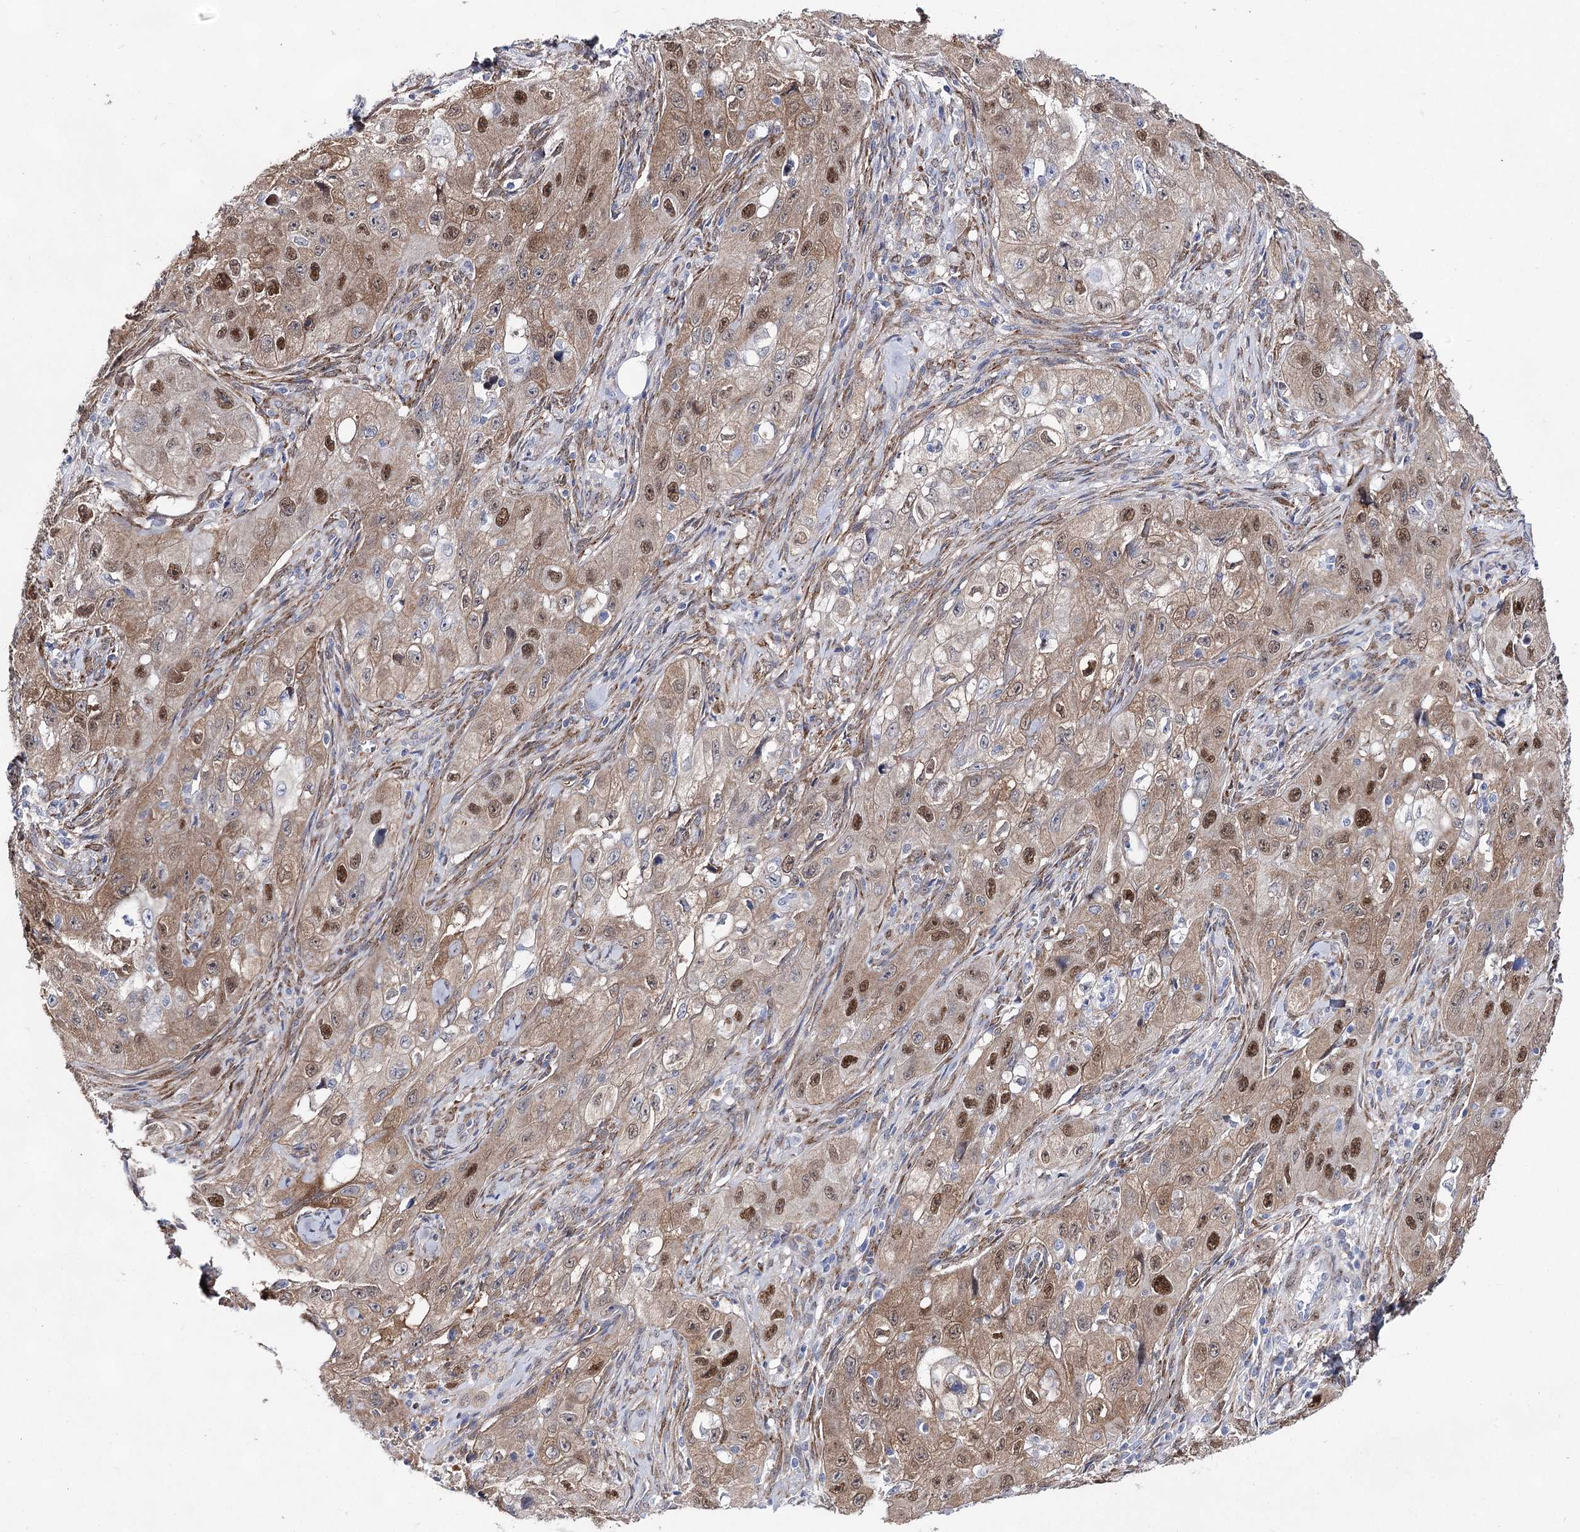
{"staining": {"intensity": "moderate", "quantity": ">75%", "location": "cytoplasmic/membranous,nuclear"}, "tissue": "skin cancer", "cell_type": "Tumor cells", "image_type": "cancer", "snomed": [{"axis": "morphology", "description": "Squamous cell carcinoma, NOS"}, {"axis": "topography", "description": "Skin"}, {"axis": "topography", "description": "Subcutis"}], "caption": "Protein expression analysis of human skin cancer (squamous cell carcinoma) reveals moderate cytoplasmic/membranous and nuclear staining in approximately >75% of tumor cells.", "gene": "UGDH", "patient": {"sex": "male", "age": 73}}